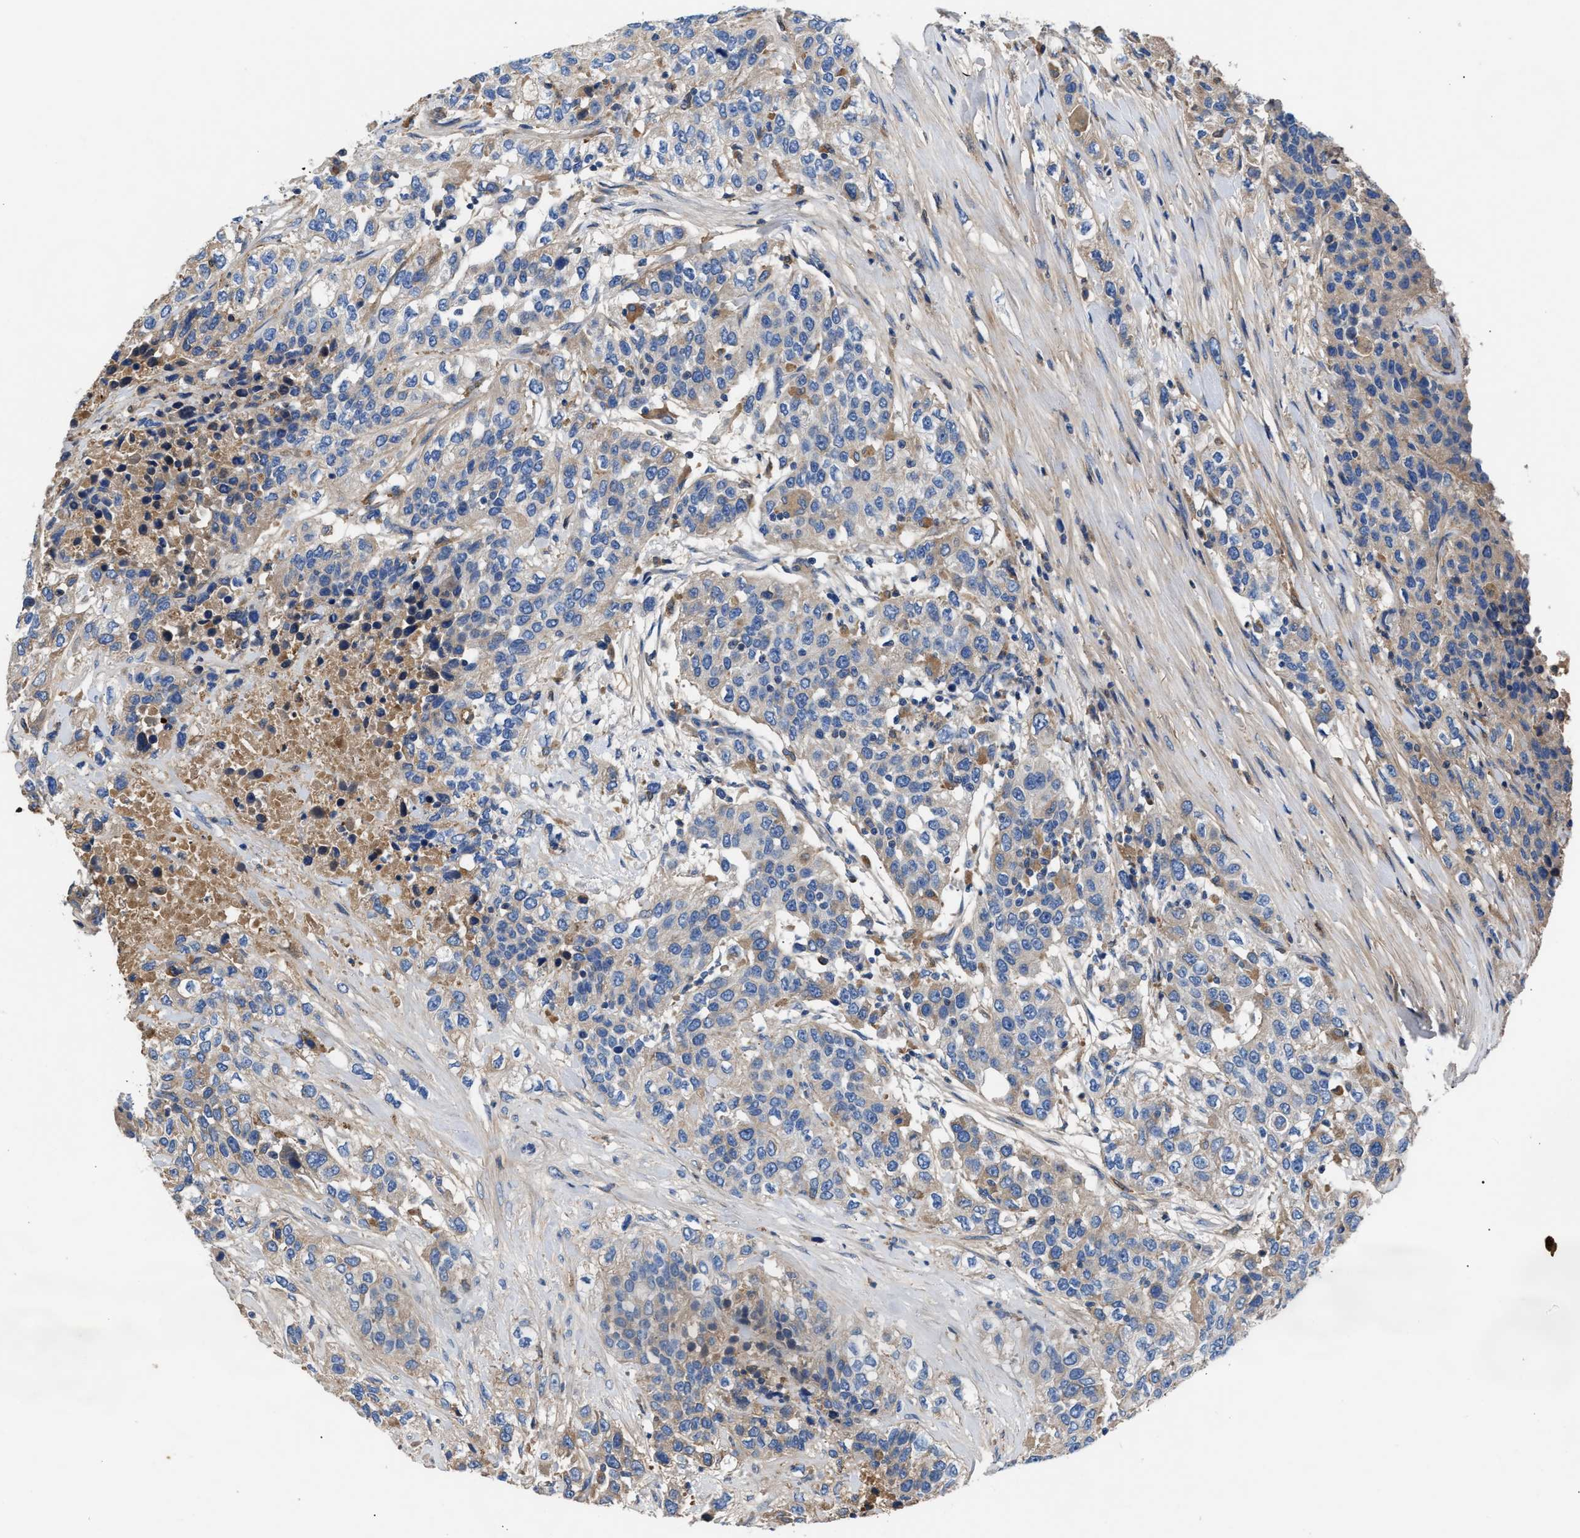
{"staining": {"intensity": "negative", "quantity": "none", "location": "none"}, "tissue": "urothelial cancer", "cell_type": "Tumor cells", "image_type": "cancer", "snomed": [{"axis": "morphology", "description": "Urothelial carcinoma, High grade"}, {"axis": "topography", "description": "Urinary bladder"}], "caption": "A histopathology image of human urothelial cancer is negative for staining in tumor cells.", "gene": "CCDC171", "patient": {"sex": "female", "age": 80}}